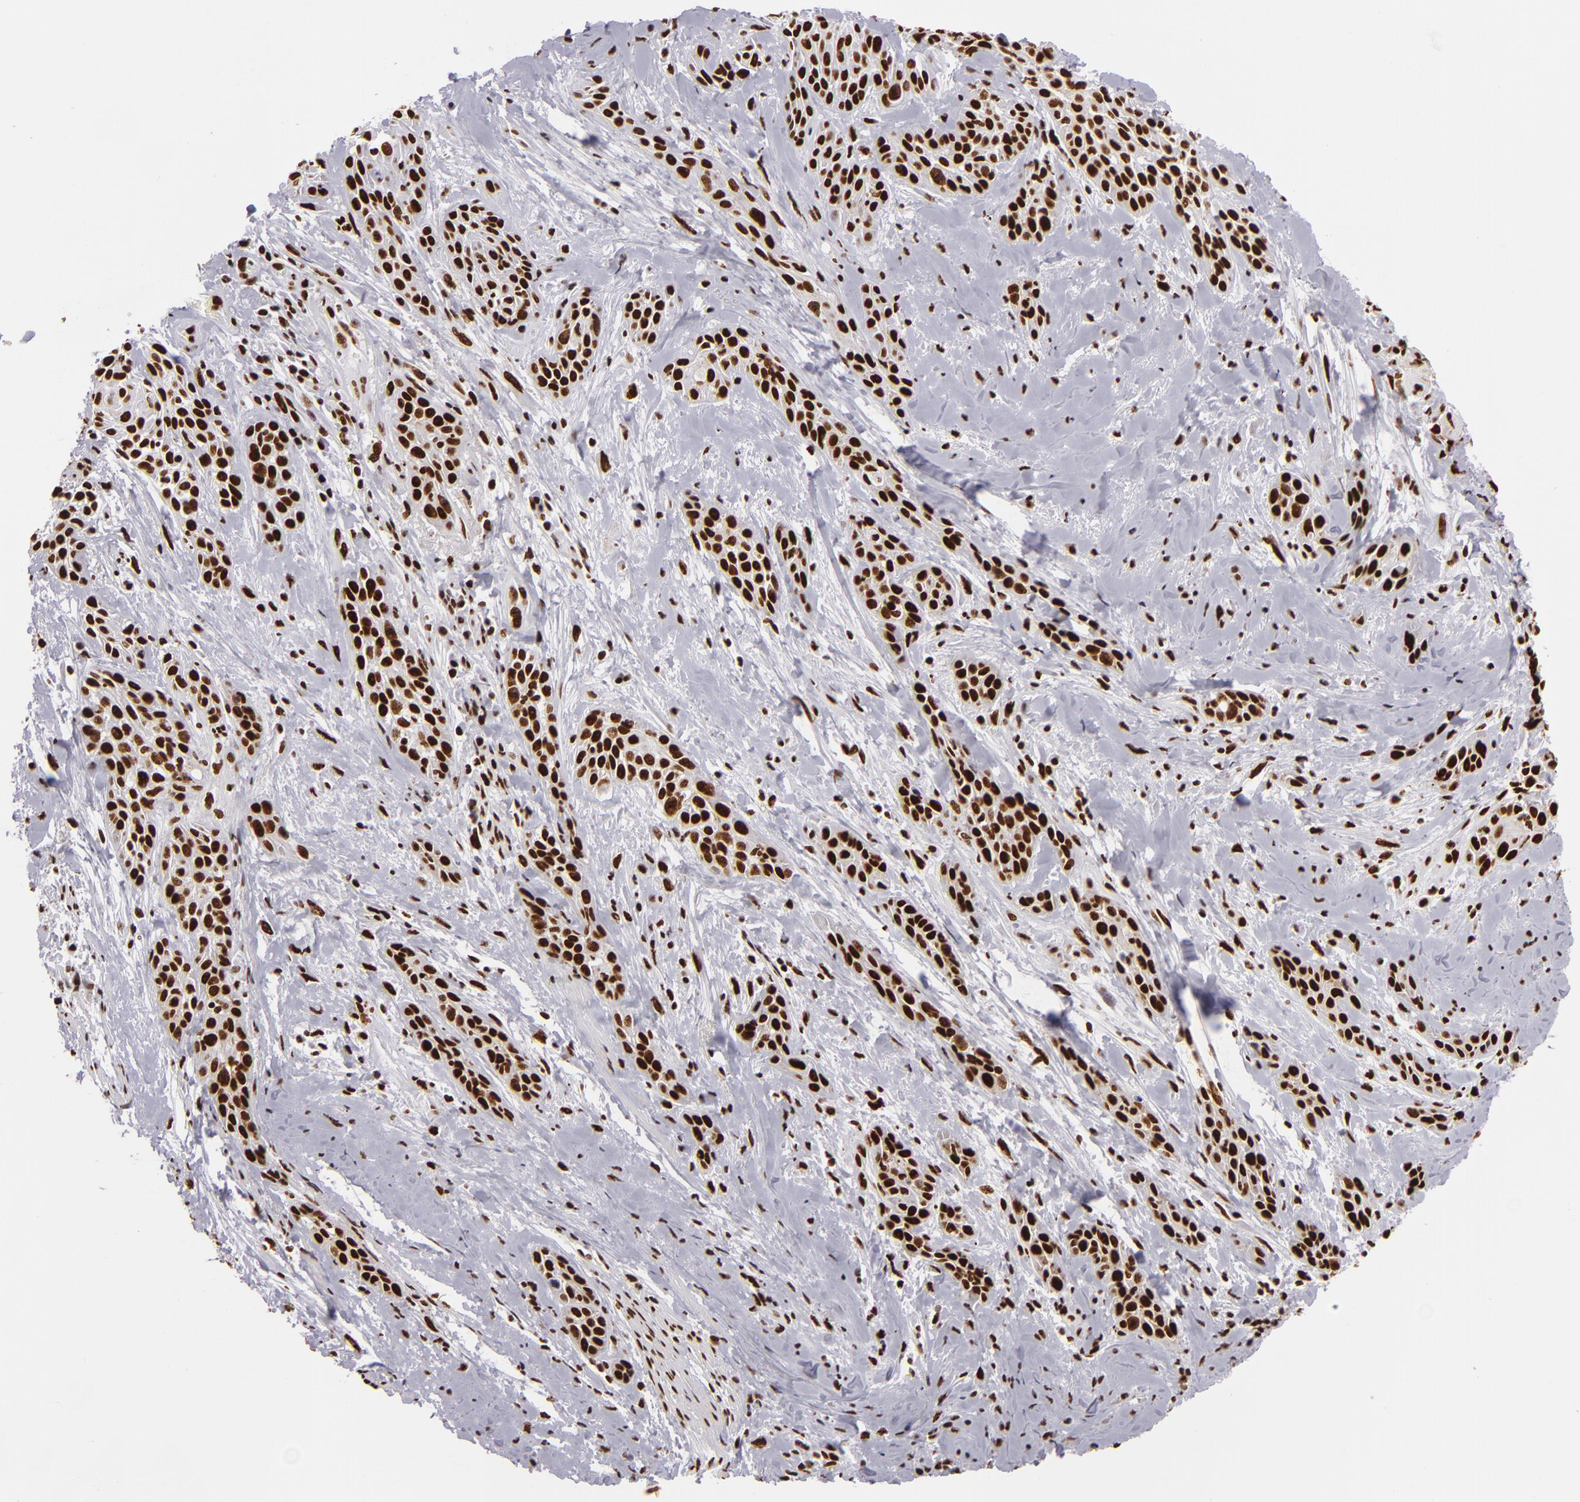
{"staining": {"intensity": "strong", "quantity": ">75%", "location": "nuclear"}, "tissue": "skin cancer", "cell_type": "Tumor cells", "image_type": "cancer", "snomed": [{"axis": "morphology", "description": "Squamous cell carcinoma, NOS"}, {"axis": "topography", "description": "Skin"}, {"axis": "topography", "description": "Anal"}], "caption": "Skin cancer (squamous cell carcinoma) stained with DAB (3,3'-diaminobenzidine) IHC displays high levels of strong nuclear positivity in approximately >75% of tumor cells.", "gene": "SAFB", "patient": {"sex": "male", "age": 64}}